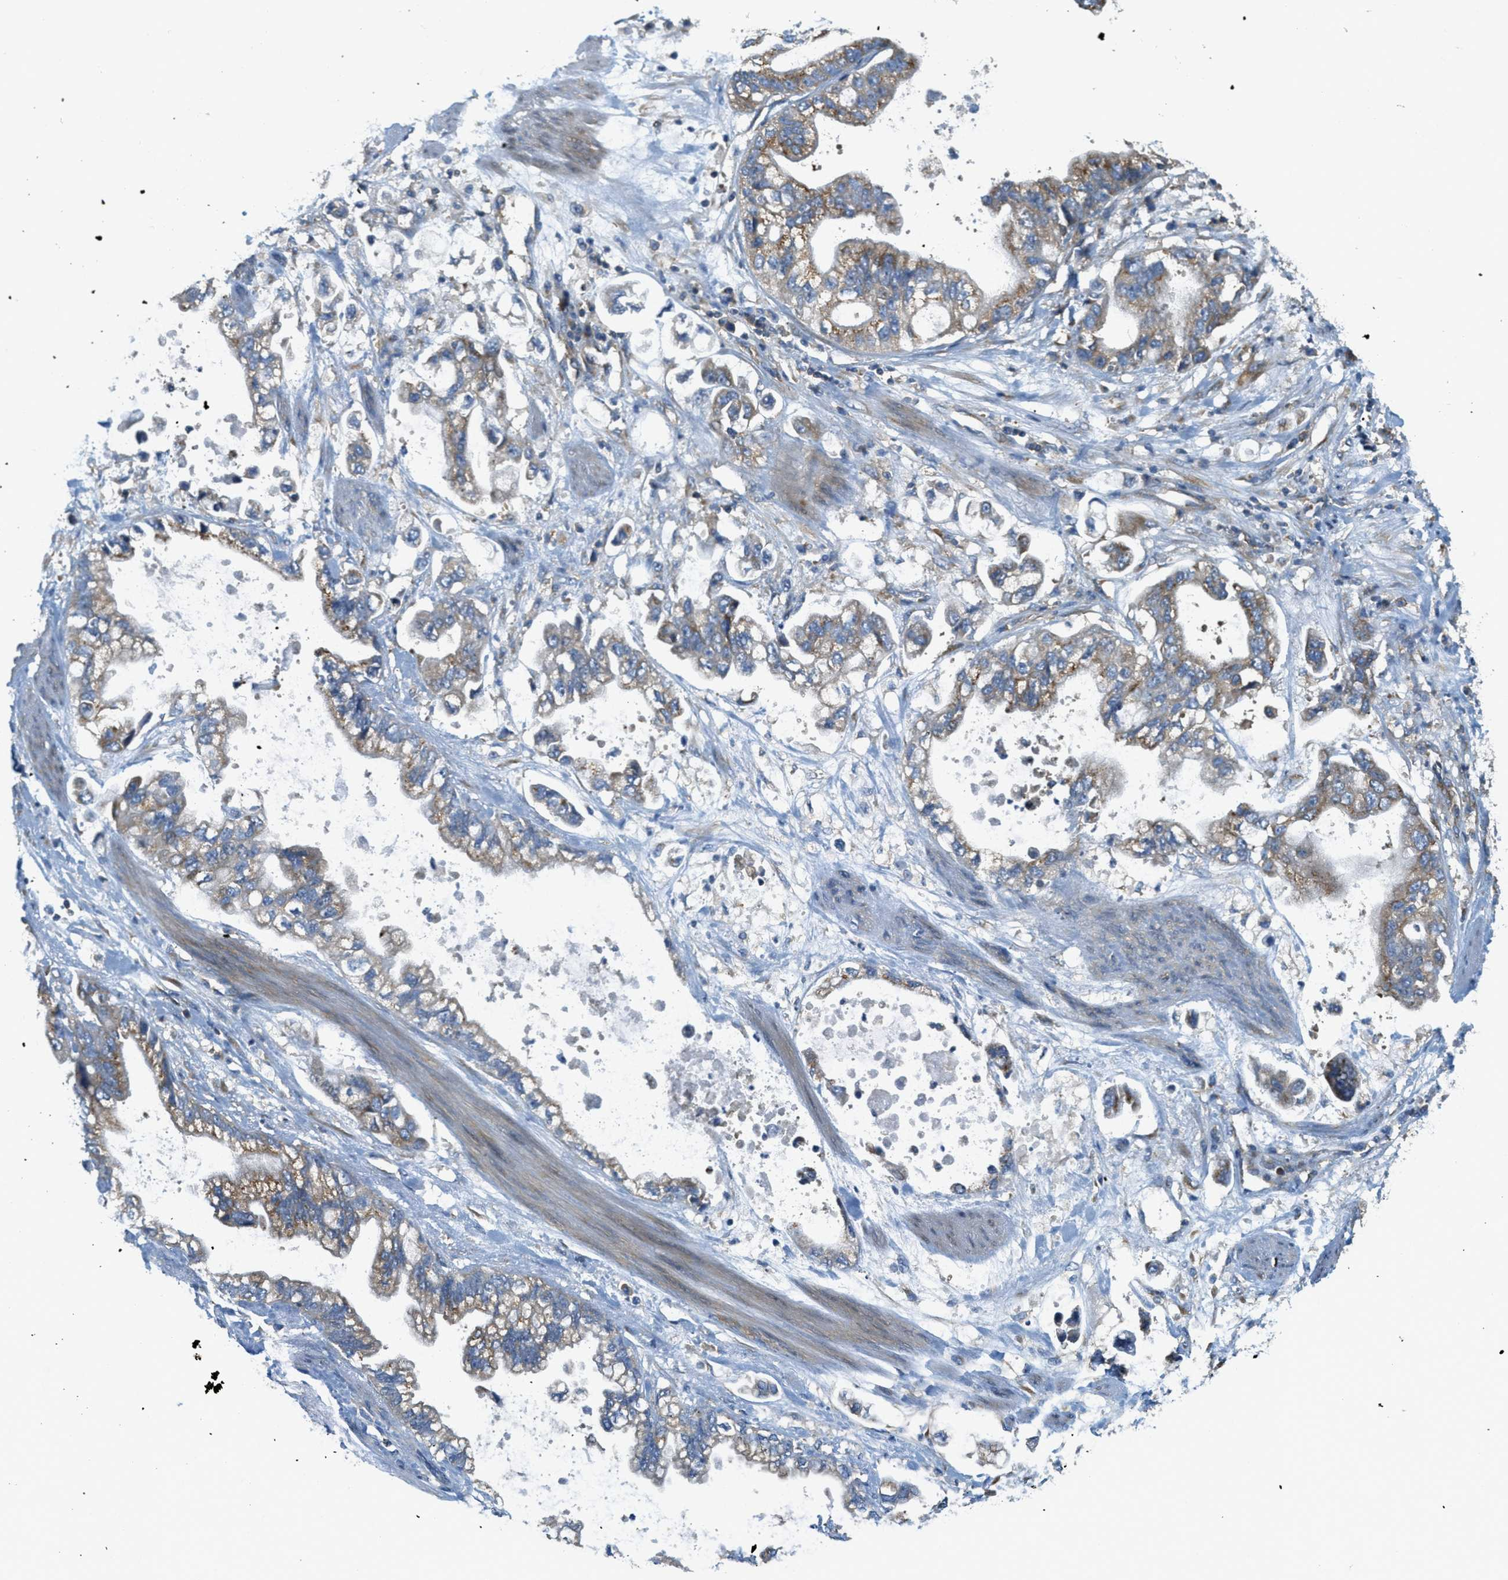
{"staining": {"intensity": "weak", "quantity": "25%-75%", "location": "cytoplasmic/membranous"}, "tissue": "stomach cancer", "cell_type": "Tumor cells", "image_type": "cancer", "snomed": [{"axis": "morphology", "description": "Normal tissue, NOS"}, {"axis": "morphology", "description": "Adenocarcinoma, NOS"}, {"axis": "topography", "description": "Stomach"}], "caption": "Human adenocarcinoma (stomach) stained with a brown dye exhibits weak cytoplasmic/membranous positive expression in approximately 25%-75% of tumor cells.", "gene": "ABCF1", "patient": {"sex": "male", "age": 62}}